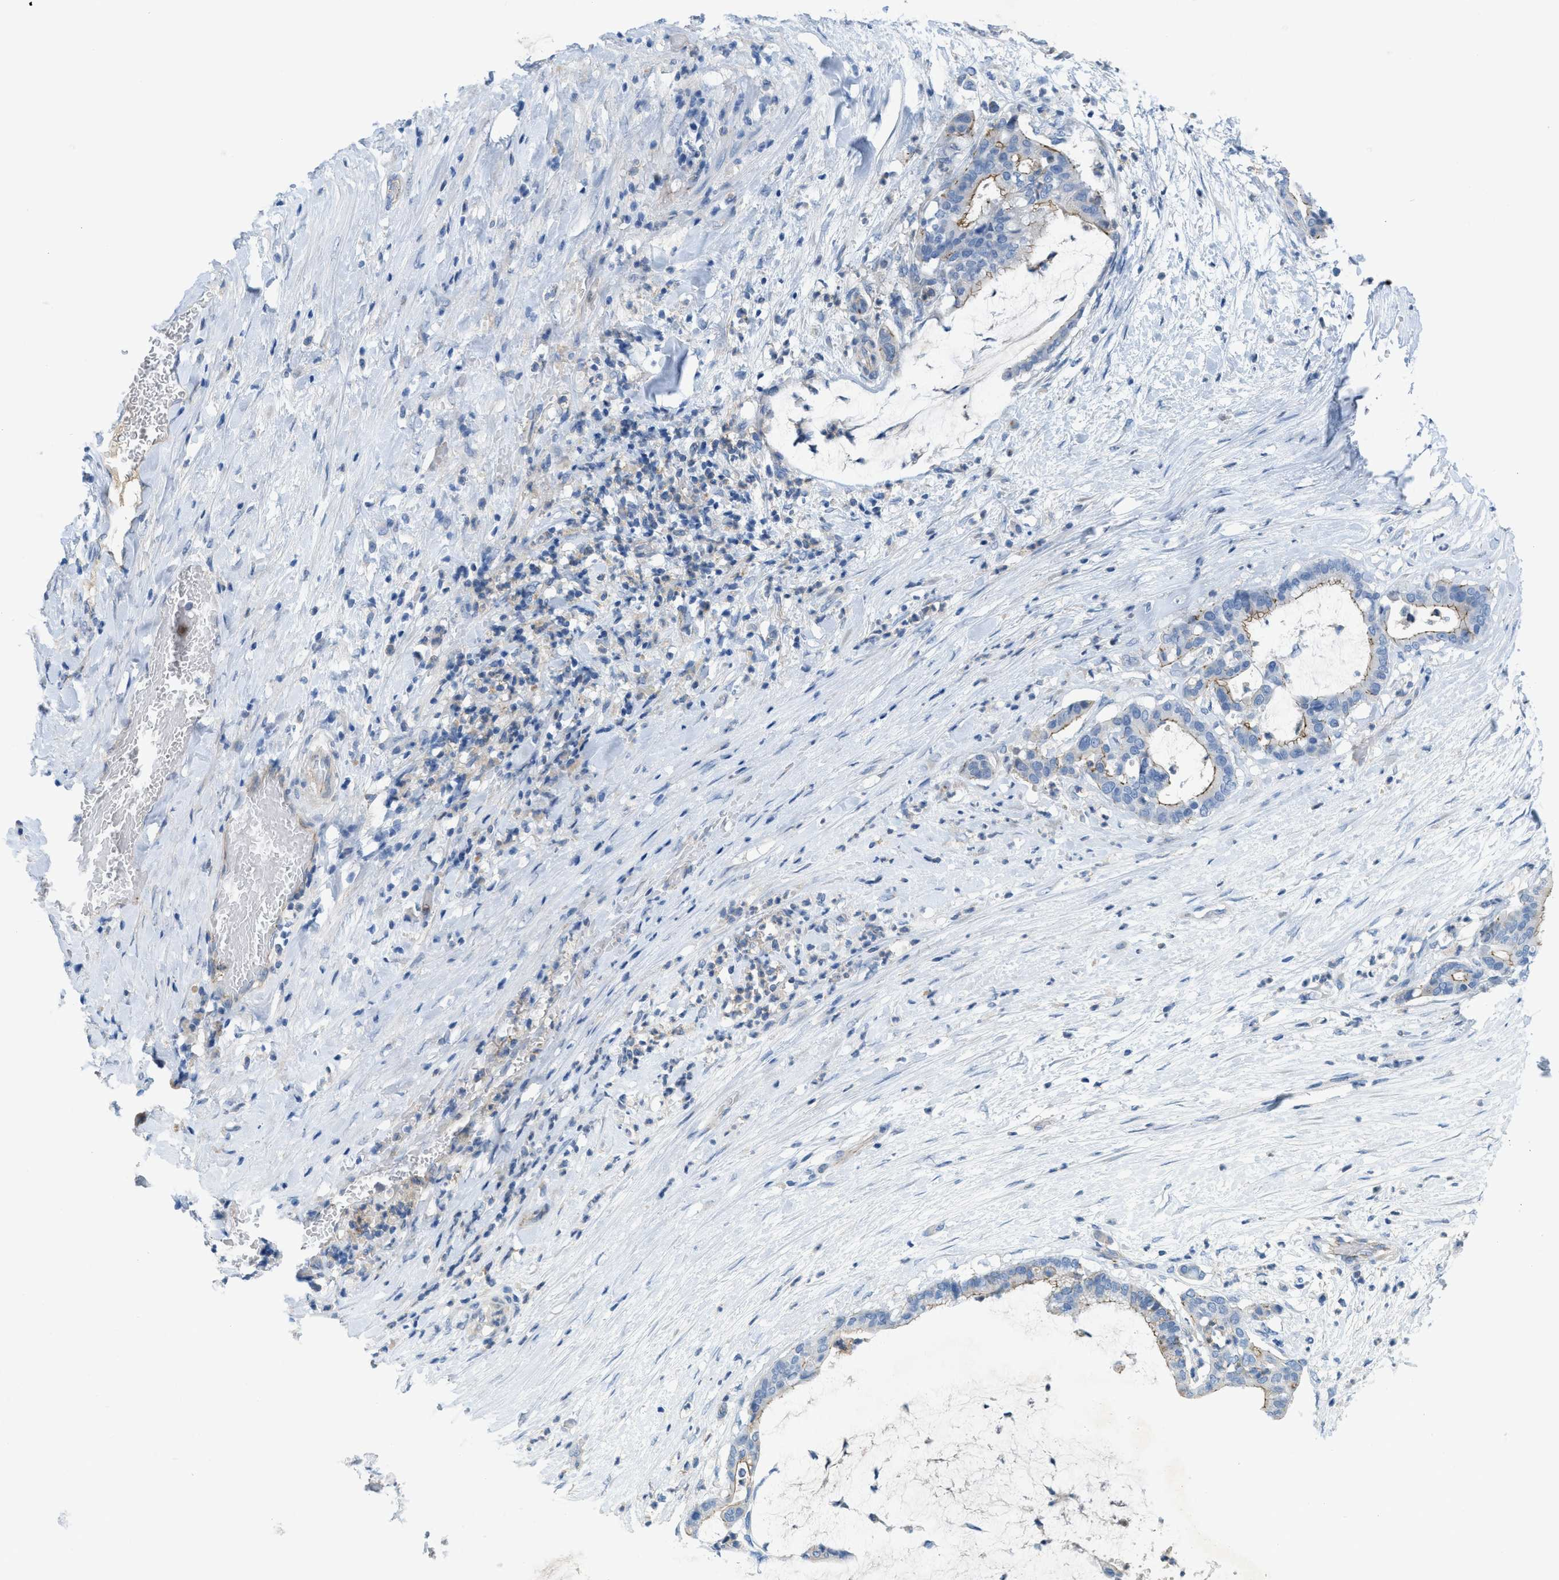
{"staining": {"intensity": "weak", "quantity": "25%-75%", "location": "cytoplasmic/membranous"}, "tissue": "pancreatic cancer", "cell_type": "Tumor cells", "image_type": "cancer", "snomed": [{"axis": "morphology", "description": "Adenocarcinoma, NOS"}, {"axis": "topography", "description": "Pancreas"}], "caption": "This photomicrograph demonstrates adenocarcinoma (pancreatic) stained with immunohistochemistry to label a protein in brown. The cytoplasmic/membranous of tumor cells show weak positivity for the protein. Nuclei are counter-stained blue.", "gene": "CRB3", "patient": {"sex": "male", "age": 41}}